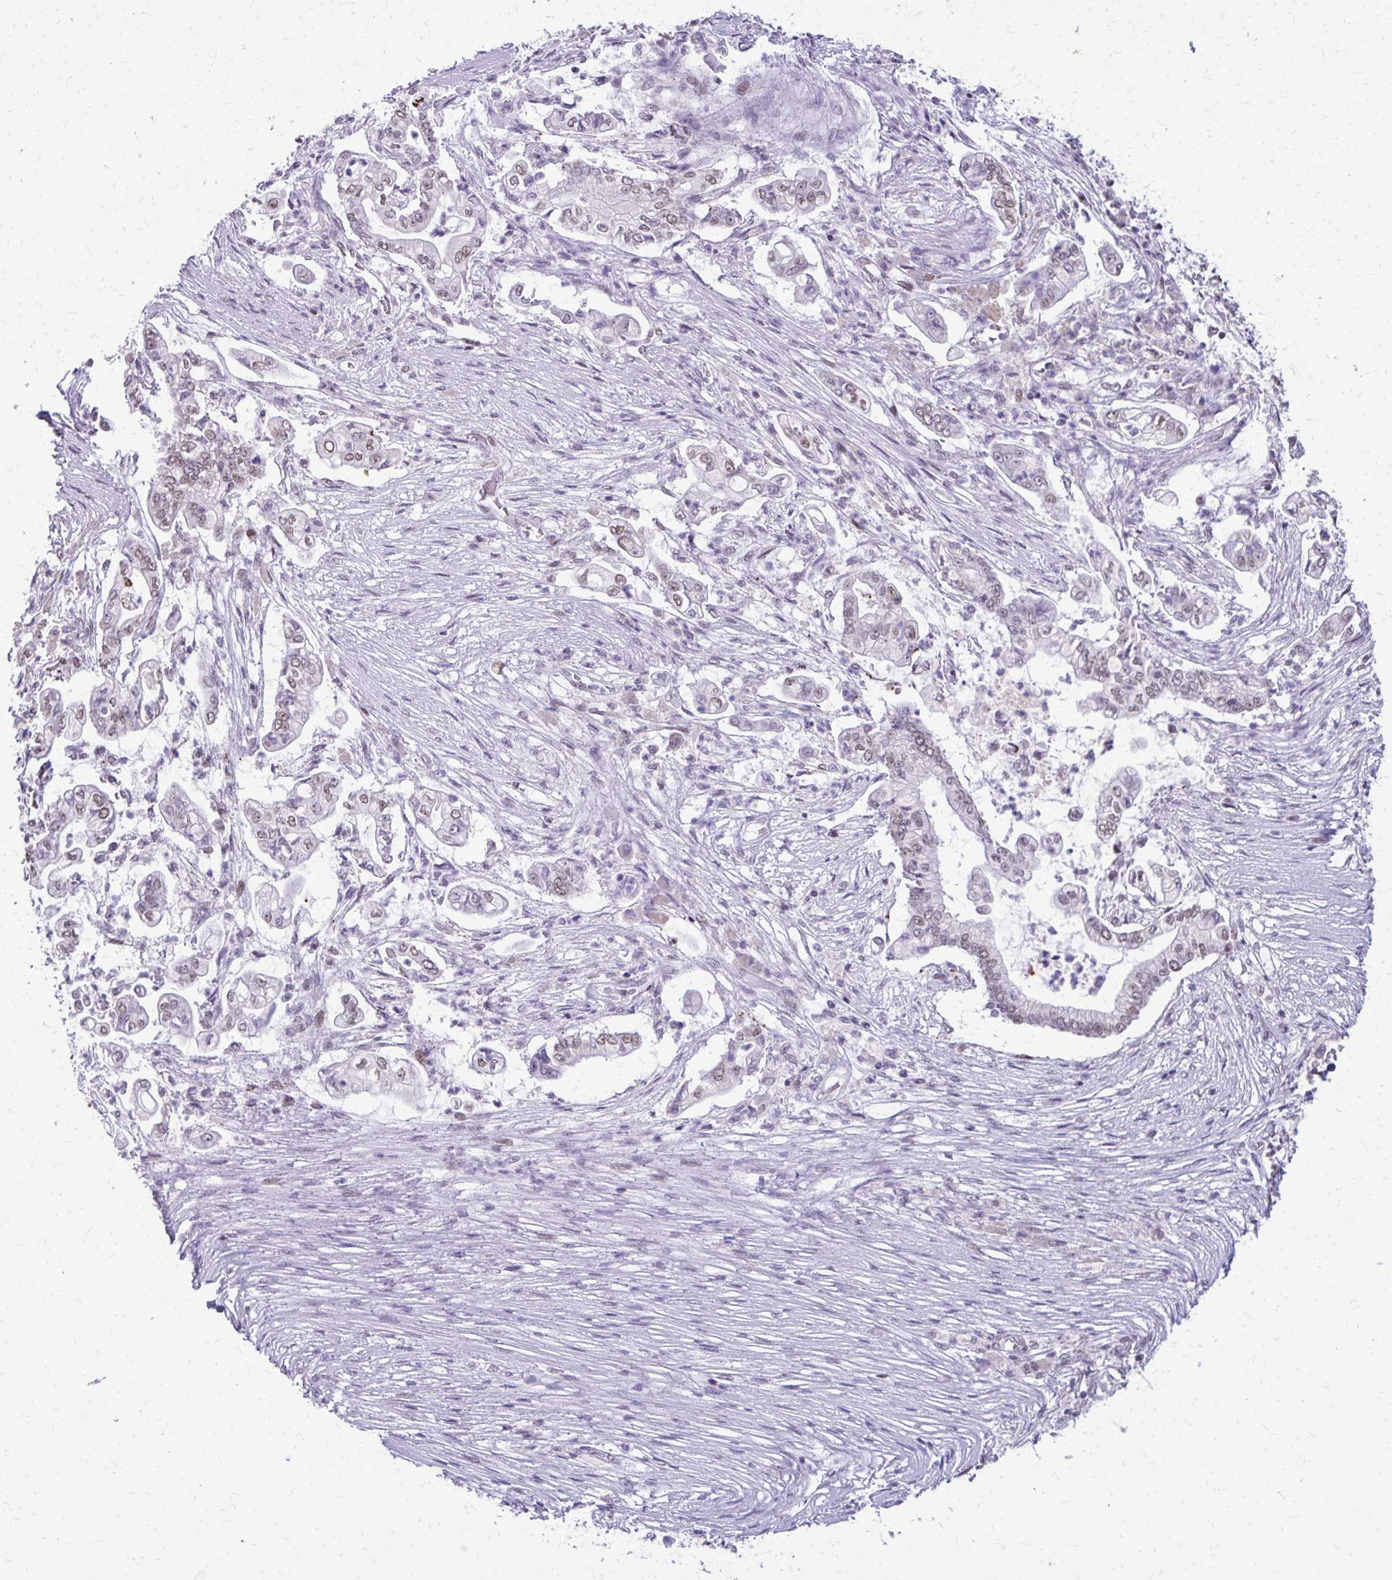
{"staining": {"intensity": "weak", "quantity": "<25%", "location": "nuclear"}, "tissue": "pancreatic cancer", "cell_type": "Tumor cells", "image_type": "cancer", "snomed": [{"axis": "morphology", "description": "Adenocarcinoma, NOS"}, {"axis": "topography", "description": "Pancreas"}], "caption": "An immunohistochemistry micrograph of pancreatic adenocarcinoma is shown. There is no staining in tumor cells of pancreatic adenocarcinoma.", "gene": "SS18", "patient": {"sex": "female", "age": 69}}